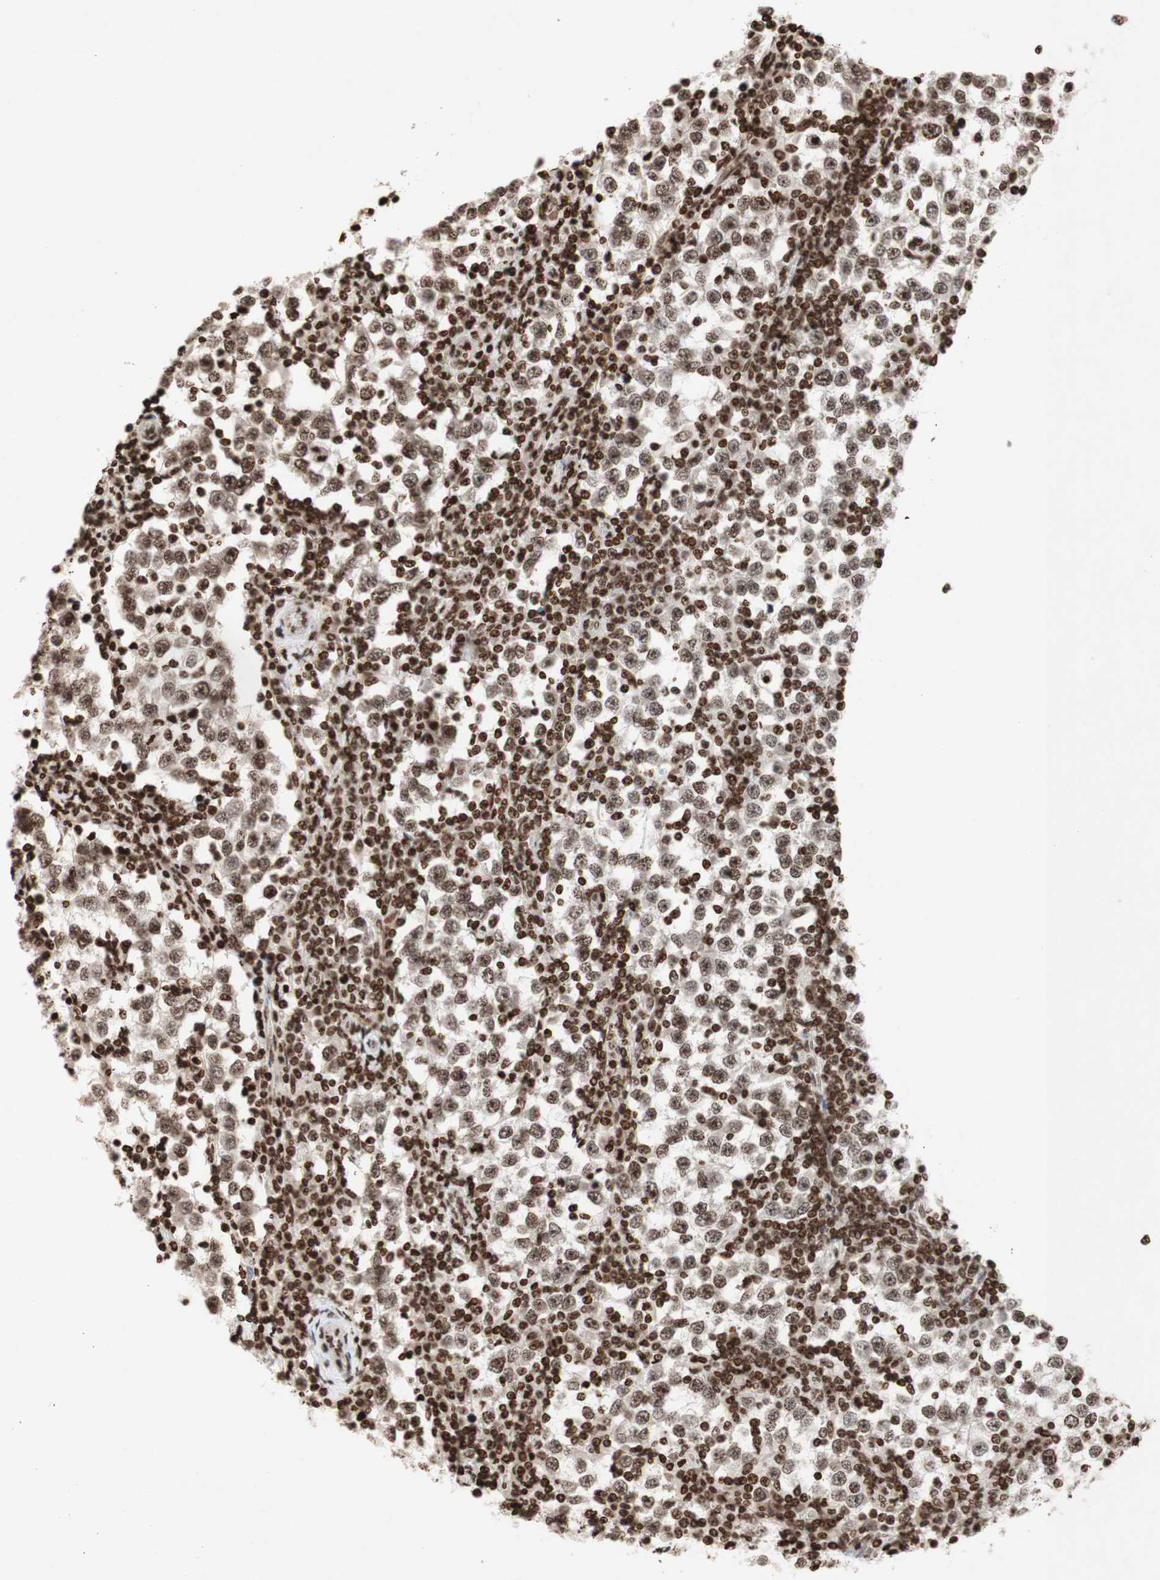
{"staining": {"intensity": "moderate", "quantity": ">75%", "location": "nuclear"}, "tissue": "testis cancer", "cell_type": "Tumor cells", "image_type": "cancer", "snomed": [{"axis": "morphology", "description": "Seminoma, NOS"}, {"axis": "topography", "description": "Testis"}], "caption": "Tumor cells exhibit moderate nuclear expression in about >75% of cells in testis cancer.", "gene": "NCOA3", "patient": {"sex": "male", "age": 65}}